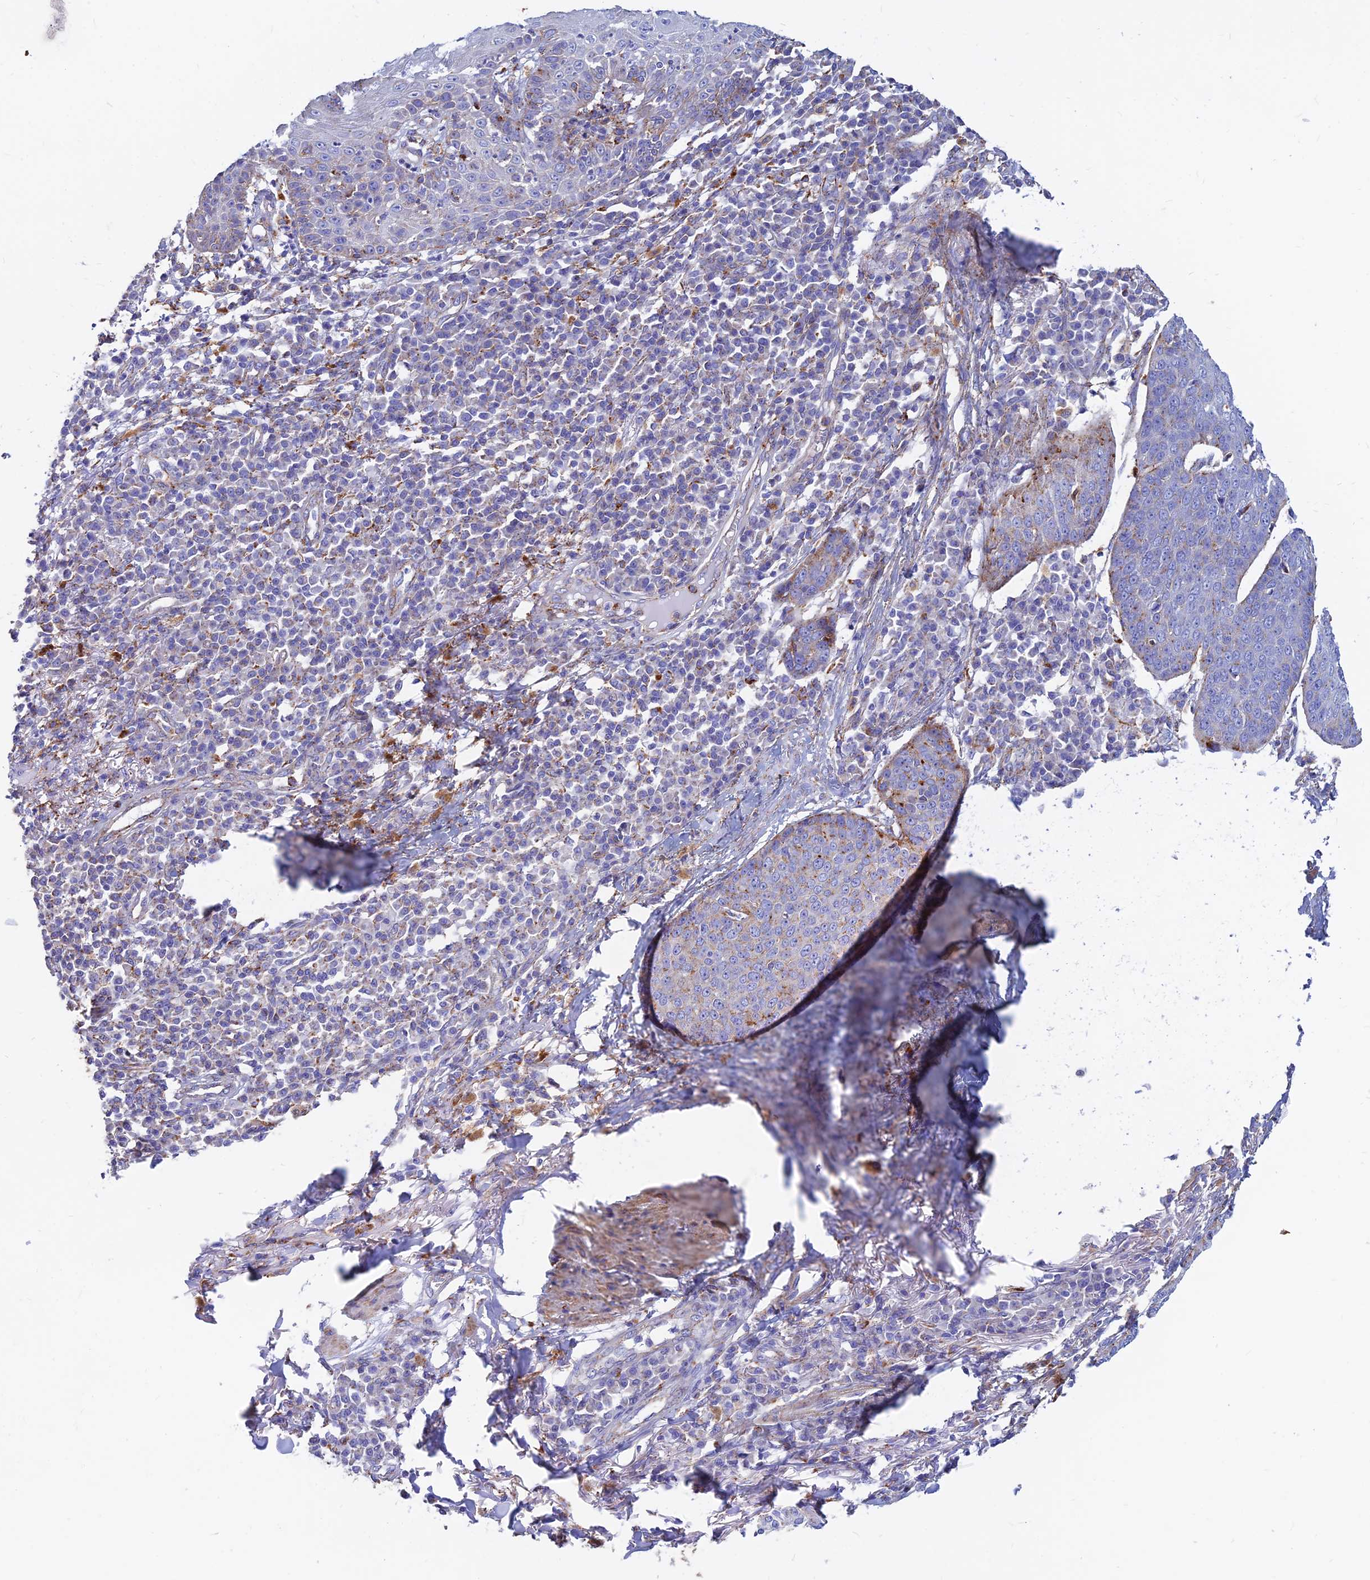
{"staining": {"intensity": "moderate", "quantity": "<25%", "location": "cytoplasmic/membranous"}, "tissue": "skin cancer", "cell_type": "Tumor cells", "image_type": "cancer", "snomed": [{"axis": "morphology", "description": "Squamous cell carcinoma, NOS"}, {"axis": "topography", "description": "Skin"}], "caption": "Approximately <25% of tumor cells in skin squamous cell carcinoma display moderate cytoplasmic/membranous protein staining as visualized by brown immunohistochemical staining.", "gene": "SPNS1", "patient": {"sex": "male", "age": 71}}